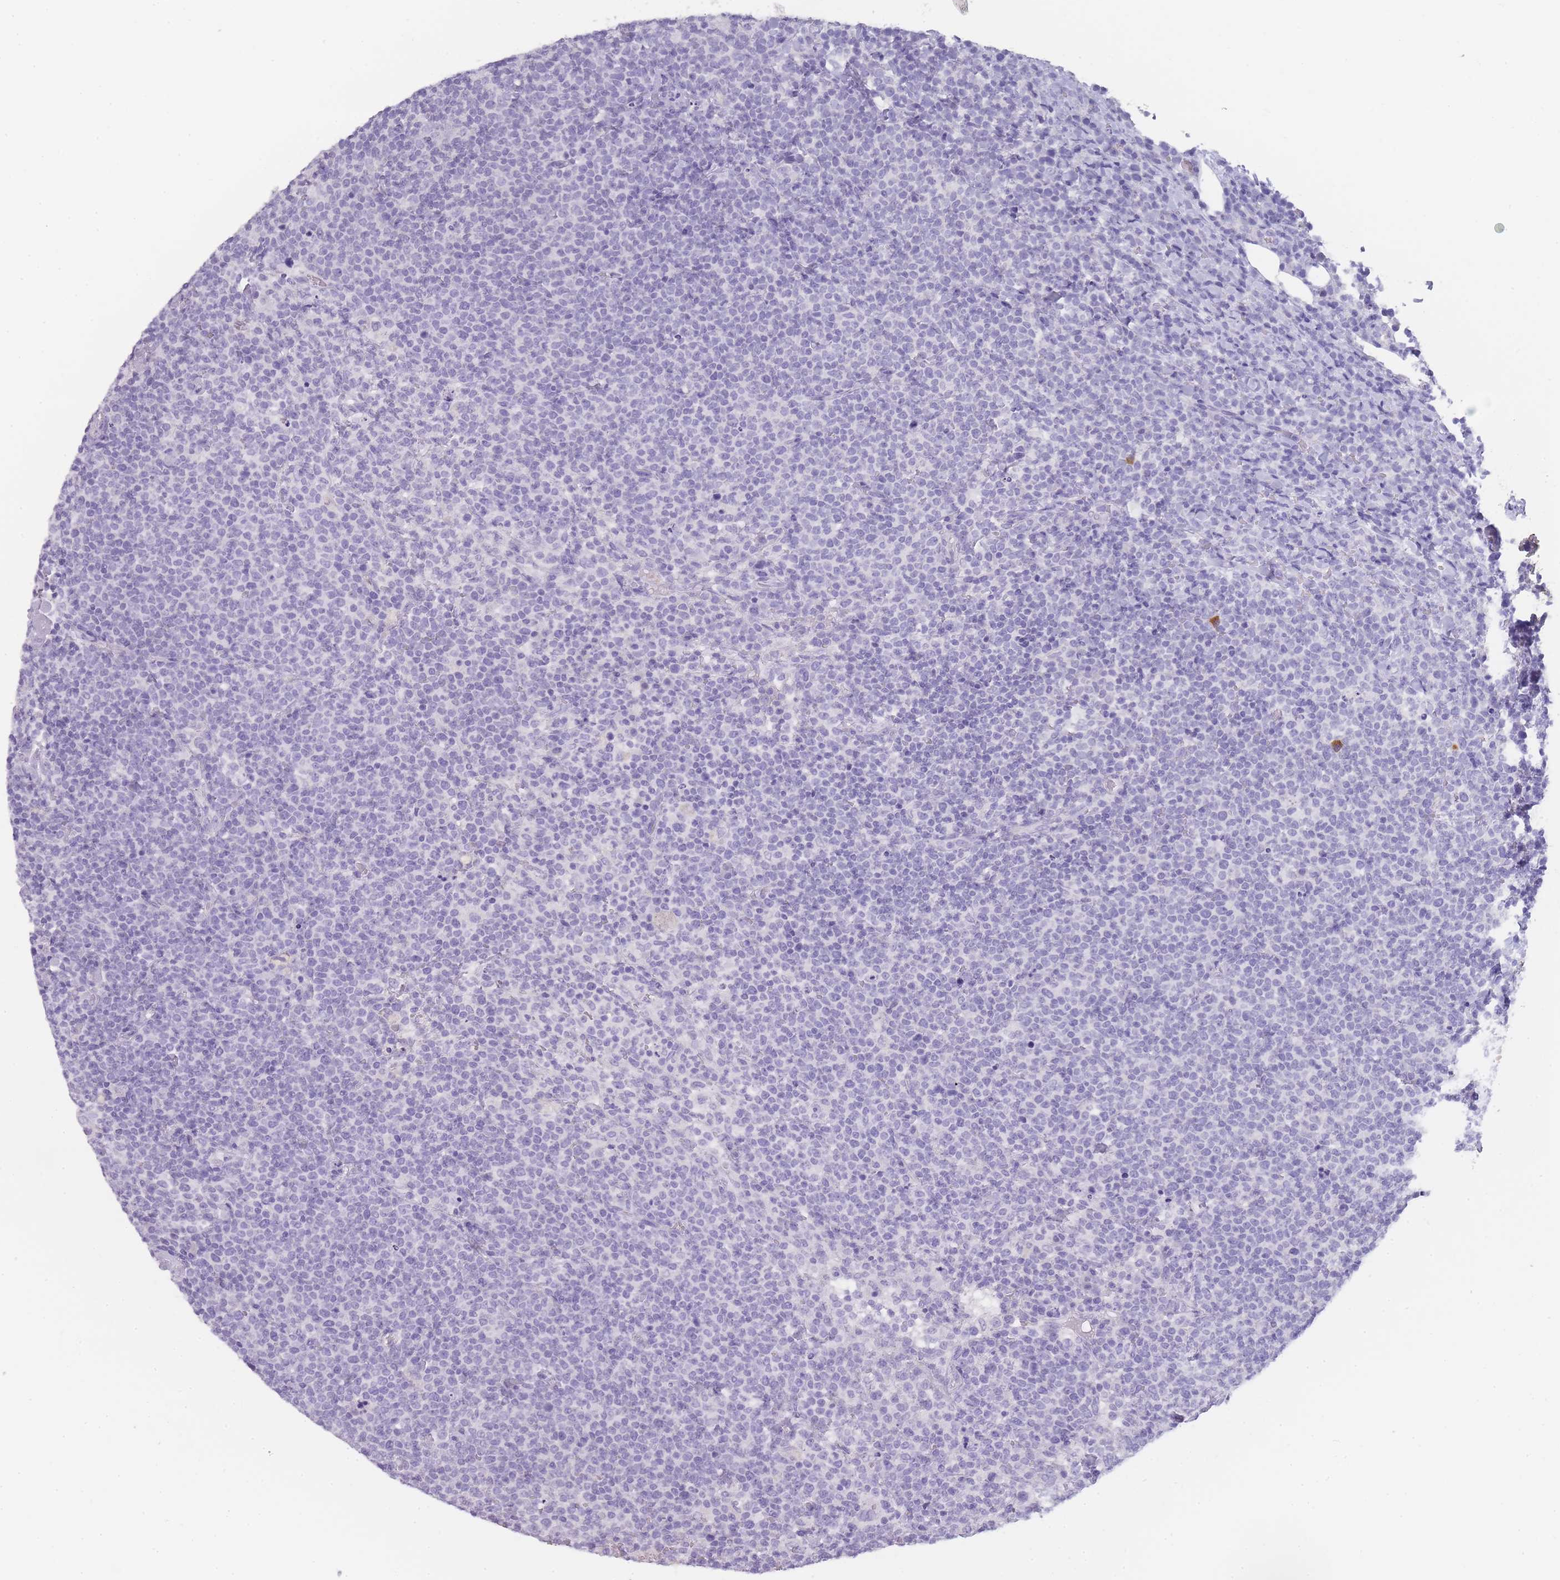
{"staining": {"intensity": "negative", "quantity": "none", "location": "none"}, "tissue": "lymphoma", "cell_type": "Tumor cells", "image_type": "cancer", "snomed": [{"axis": "morphology", "description": "Malignant lymphoma, non-Hodgkin's type, High grade"}, {"axis": "topography", "description": "Lymph node"}], "caption": "DAB immunohistochemical staining of high-grade malignant lymphoma, non-Hodgkin's type exhibits no significant staining in tumor cells.", "gene": "TCP11", "patient": {"sex": "male", "age": 61}}